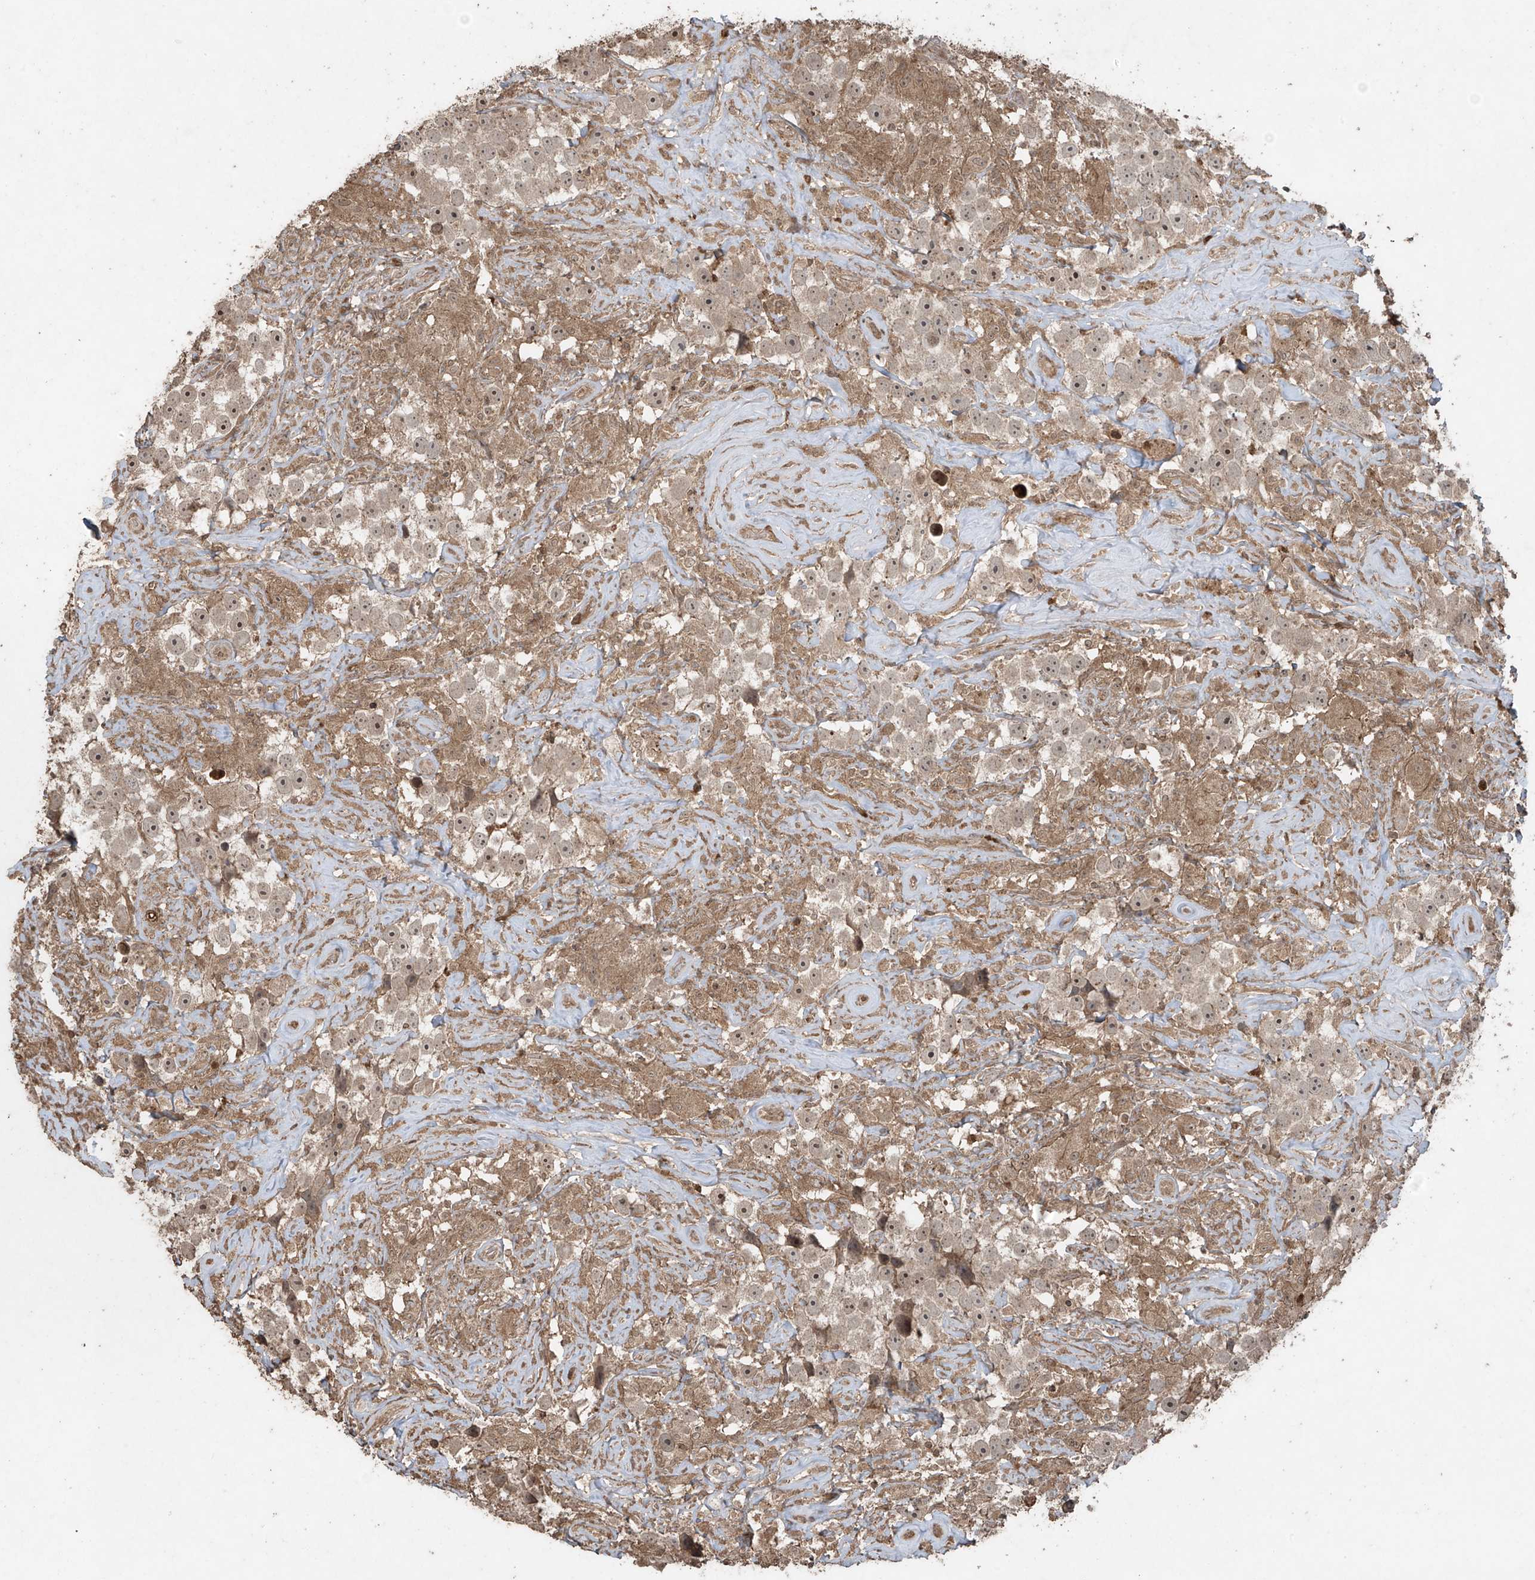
{"staining": {"intensity": "moderate", "quantity": "25%-75%", "location": "cytoplasmic/membranous,nuclear"}, "tissue": "testis cancer", "cell_type": "Tumor cells", "image_type": "cancer", "snomed": [{"axis": "morphology", "description": "Seminoma, NOS"}, {"axis": "topography", "description": "Testis"}], "caption": "Moderate cytoplasmic/membranous and nuclear staining for a protein is appreciated in approximately 25%-75% of tumor cells of testis cancer using immunohistochemistry.", "gene": "PGPEP1", "patient": {"sex": "male", "age": 49}}